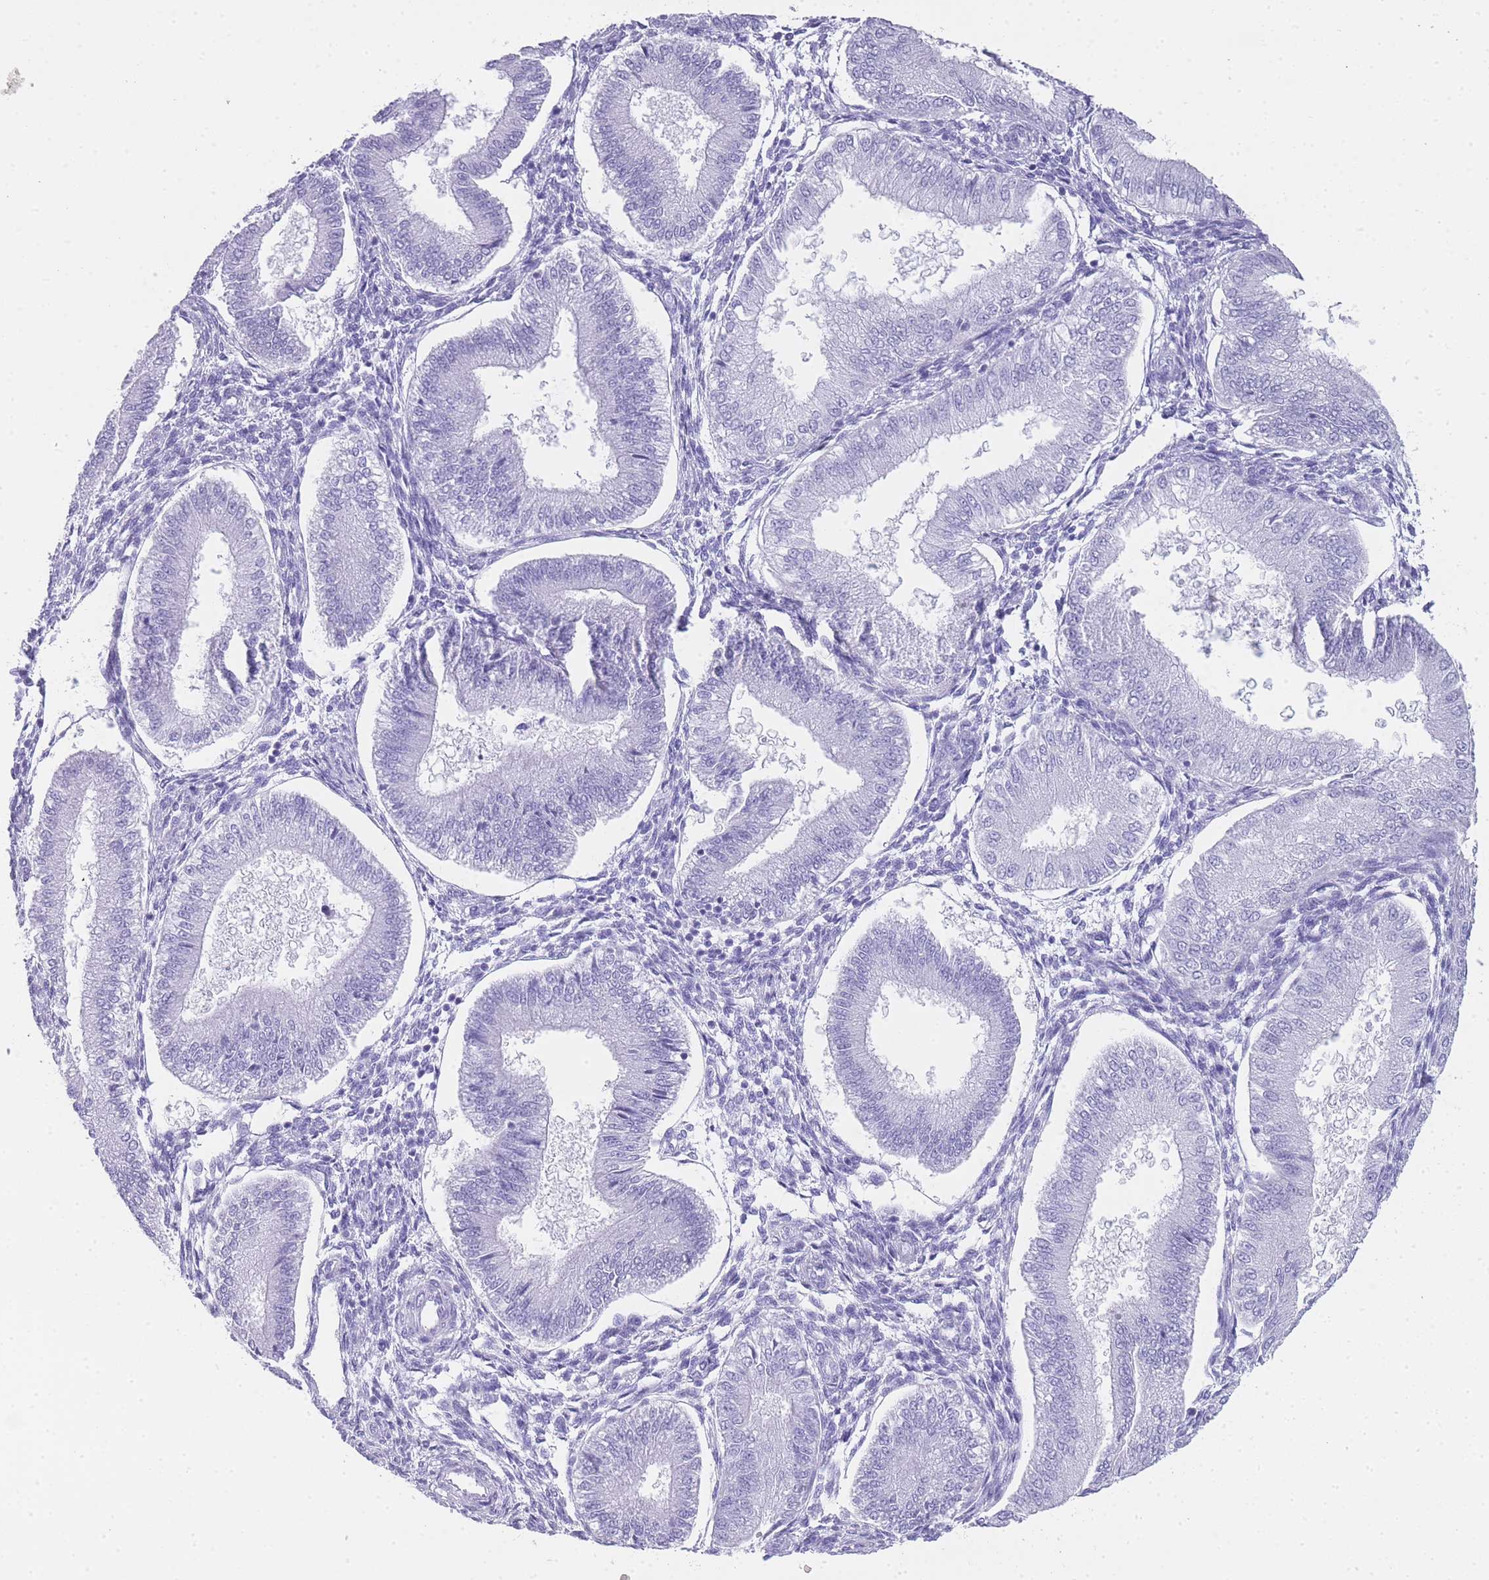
{"staining": {"intensity": "negative", "quantity": "none", "location": "none"}, "tissue": "endometrium", "cell_type": "Cells in endometrial stroma", "image_type": "normal", "snomed": [{"axis": "morphology", "description": "Normal tissue, NOS"}, {"axis": "topography", "description": "Endometrium"}], "caption": "High power microscopy image of an IHC histopathology image of unremarkable endometrium, revealing no significant staining in cells in endometrial stroma. (Immunohistochemistry, brightfield microscopy, high magnification).", "gene": "INS", "patient": {"sex": "female", "age": 39}}